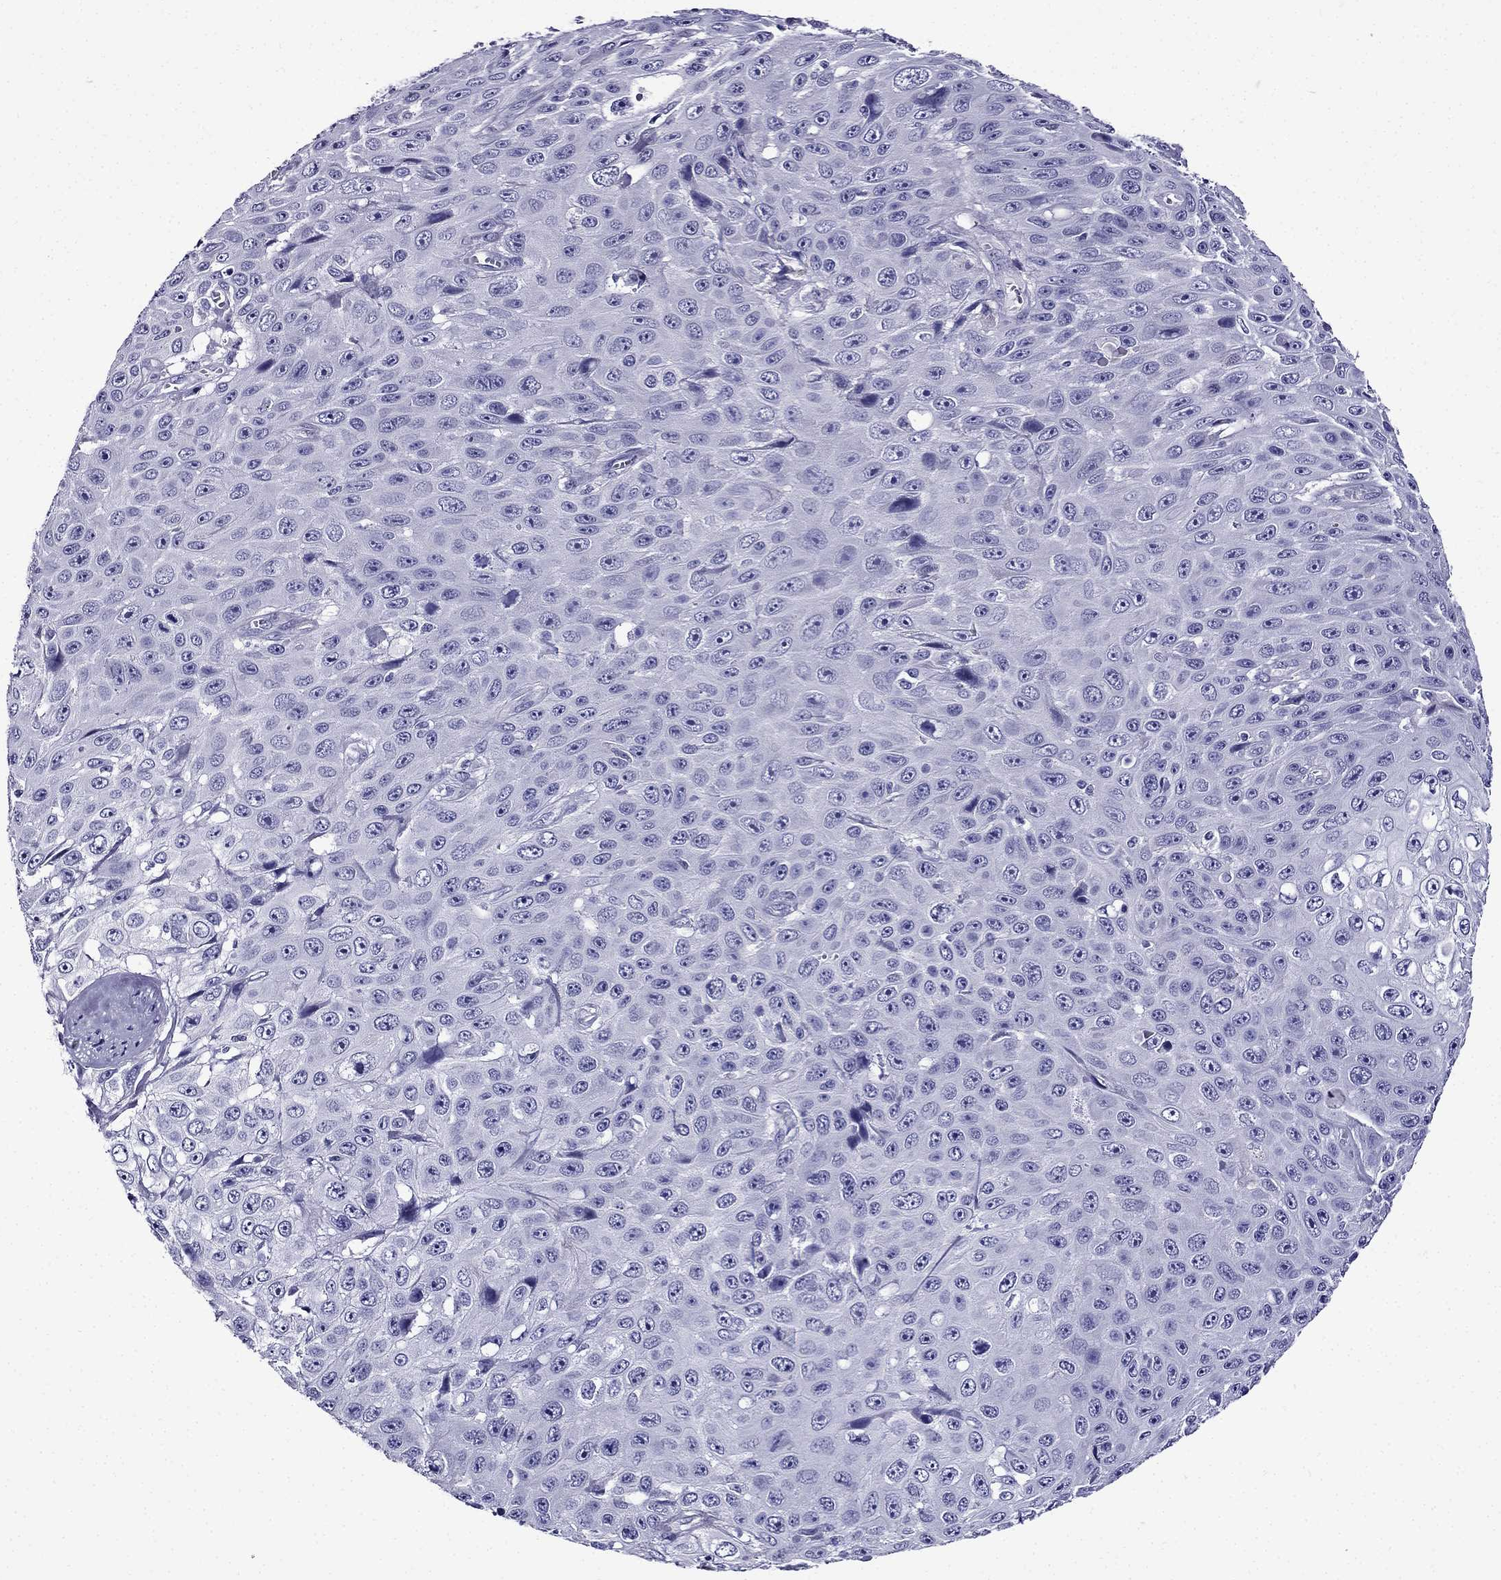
{"staining": {"intensity": "negative", "quantity": "none", "location": "none"}, "tissue": "skin cancer", "cell_type": "Tumor cells", "image_type": "cancer", "snomed": [{"axis": "morphology", "description": "Squamous cell carcinoma, NOS"}, {"axis": "topography", "description": "Skin"}], "caption": "This is an immunohistochemistry (IHC) image of skin cancer (squamous cell carcinoma). There is no positivity in tumor cells.", "gene": "ERC2", "patient": {"sex": "male", "age": 82}}